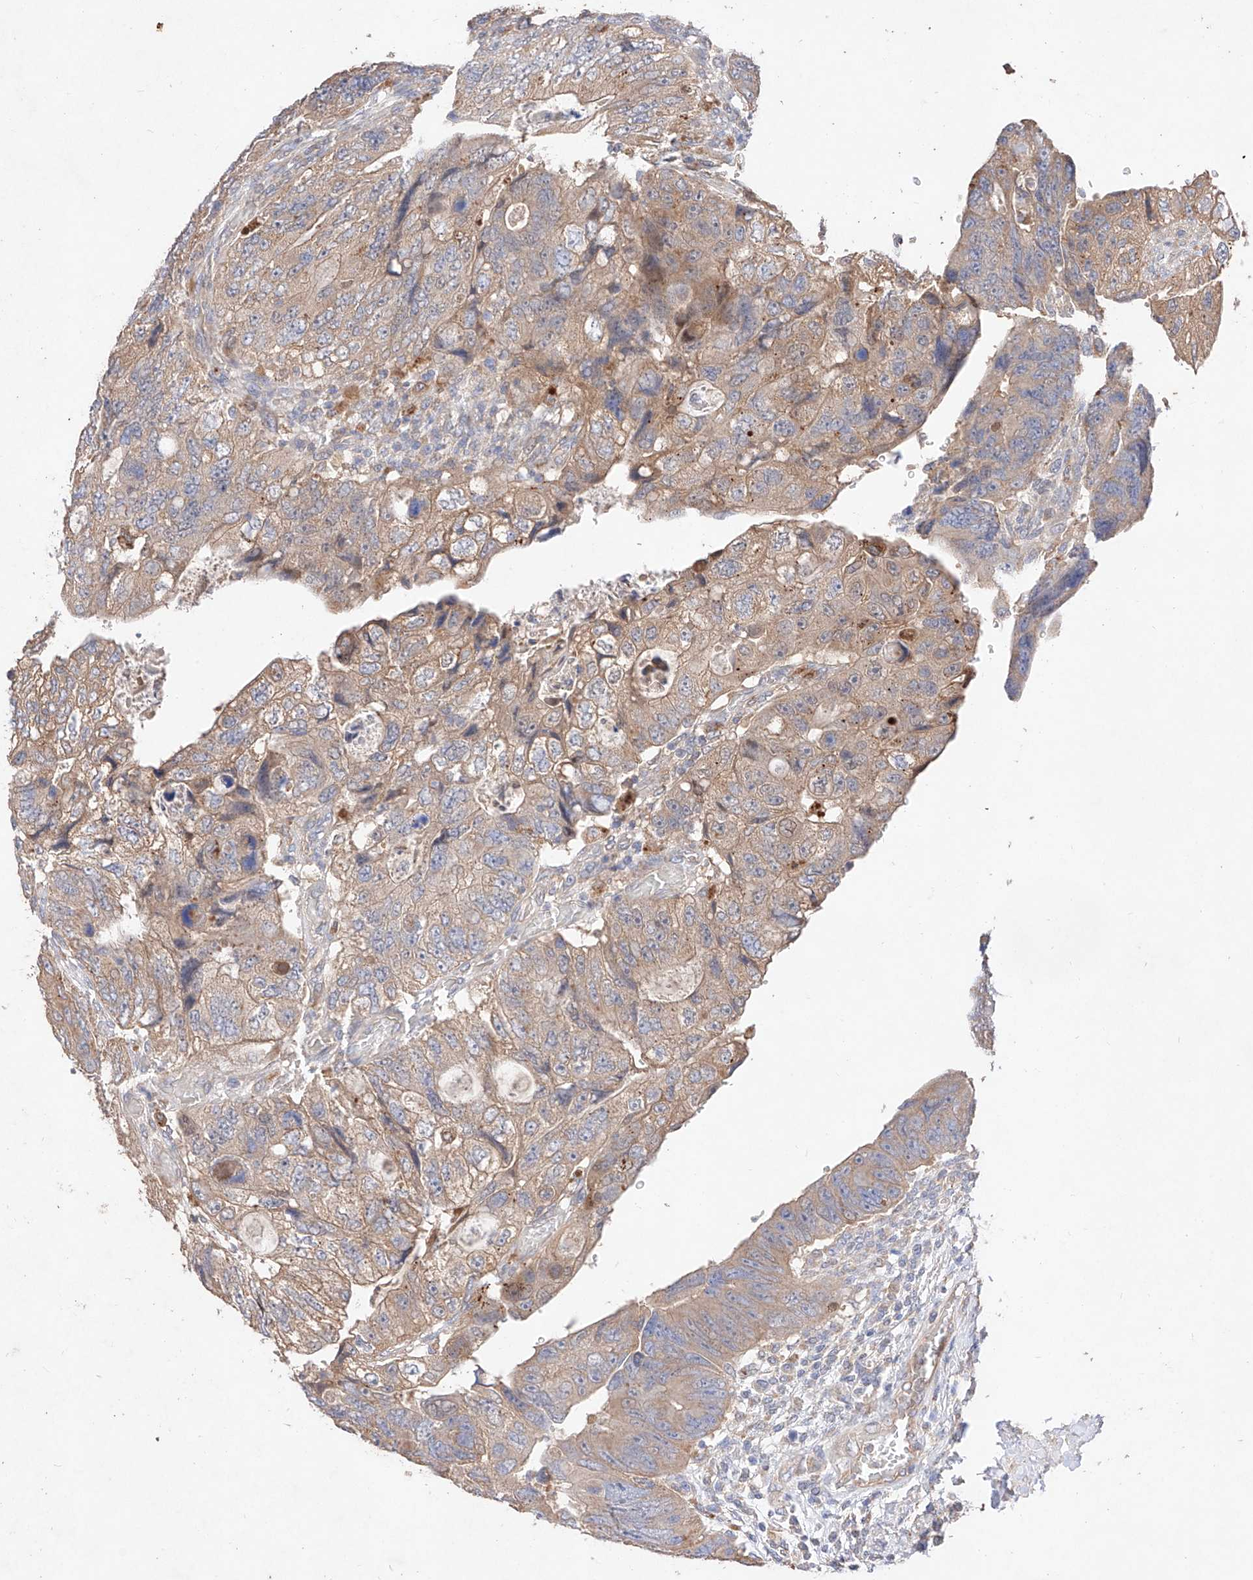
{"staining": {"intensity": "weak", "quantity": ">75%", "location": "cytoplasmic/membranous"}, "tissue": "colorectal cancer", "cell_type": "Tumor cells", "image_type": "cancer", "snomed": [{"axis": "morphology", "description": "Adenocarcinoma, NOS"}, {"axis": "topography", "description": "Rectum"}], "caption": "Protein staining of adenocarcinoma (colorectal) tissue demonstrates weak cytoplasmic/membranous staining in approximately >75% of tumor cells.", "gene": "C6orf62", "patient": {"sex": "male", "age": 59}}